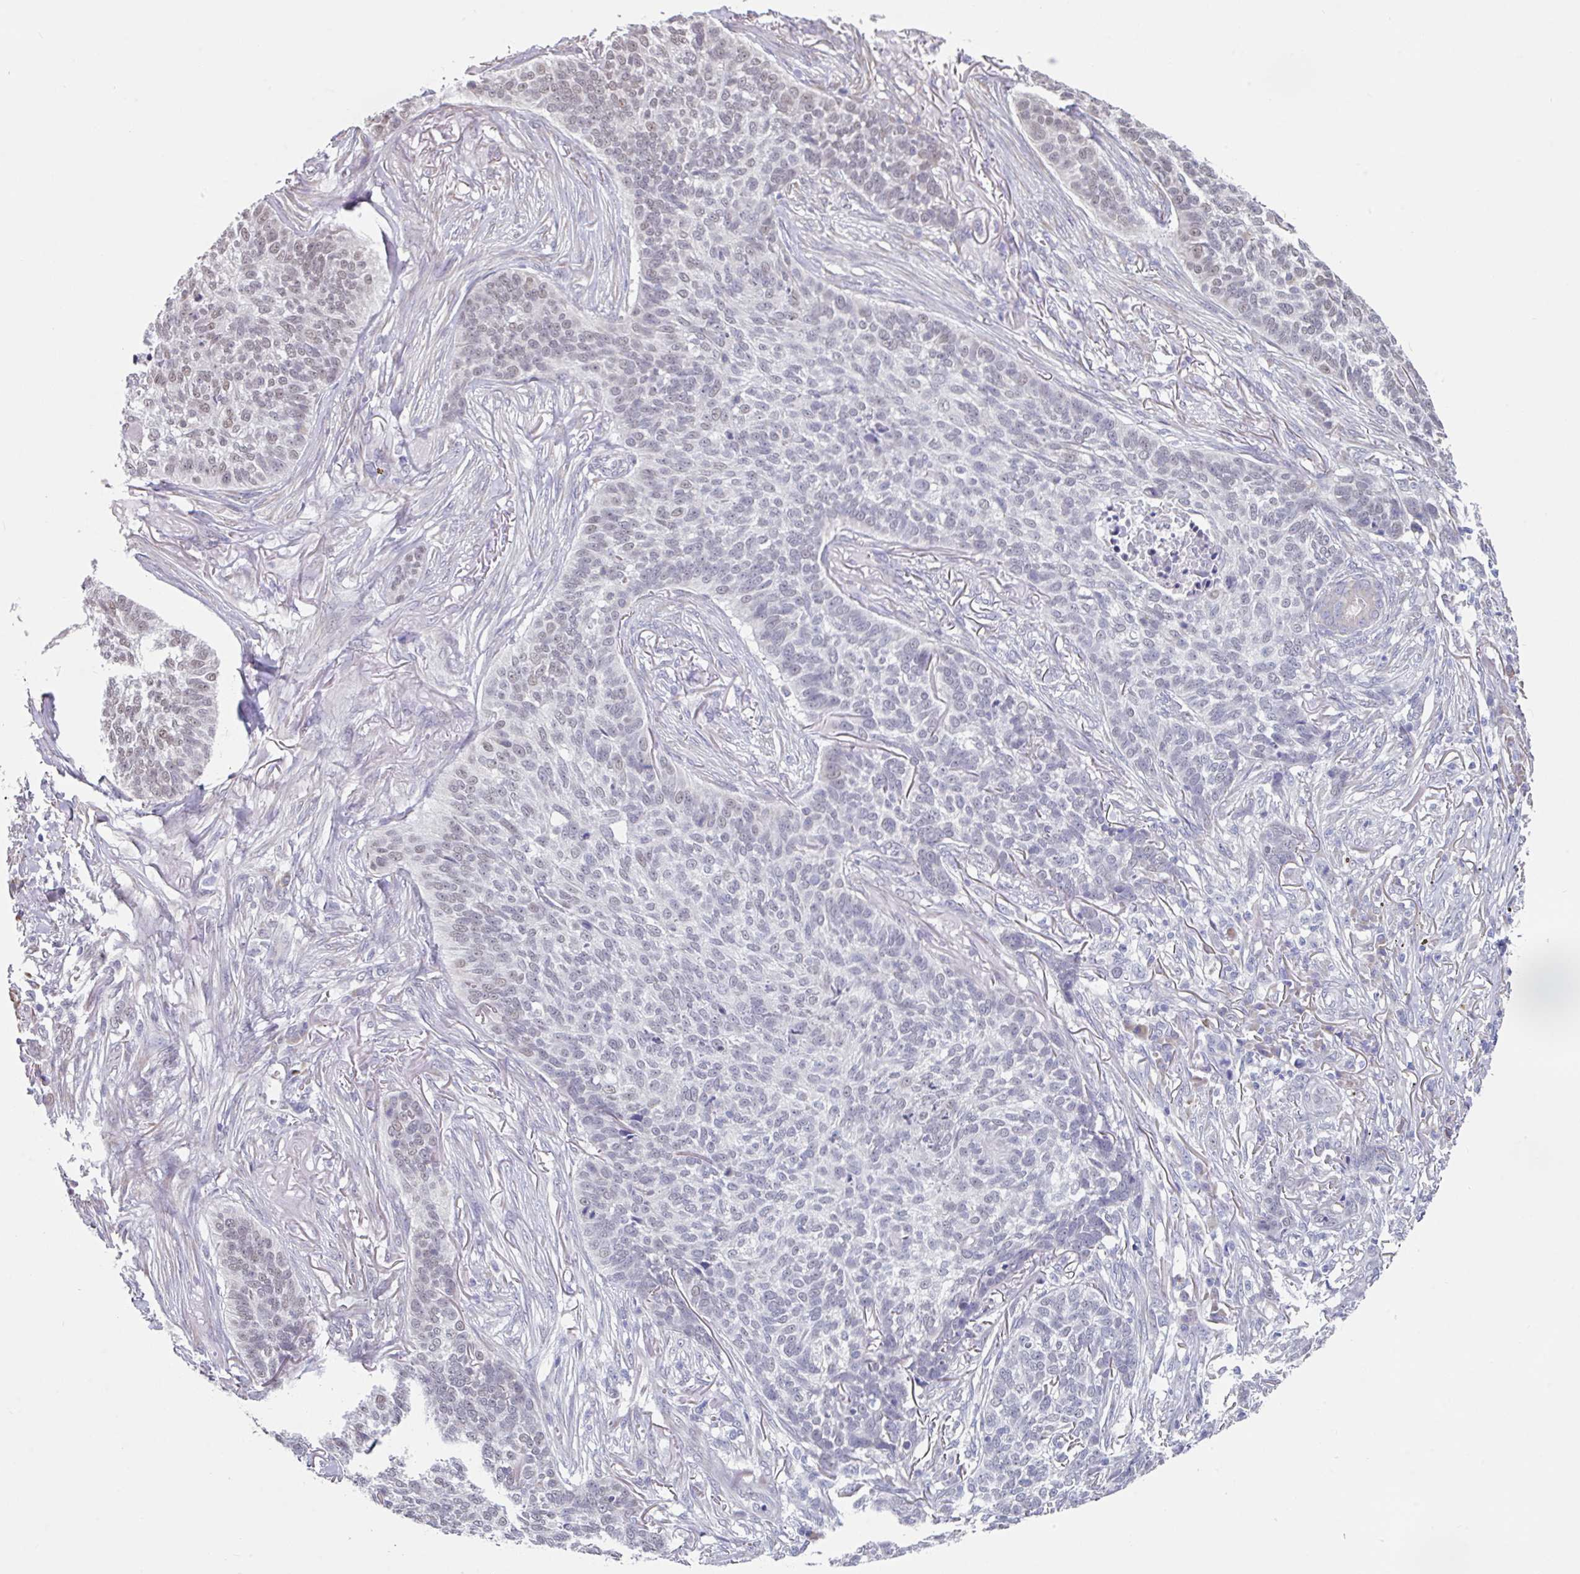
{"staining": {"intensity": "weak", "quantity": "<25%", "location": "nuclear"}, "tissue": "skin cancer", "cell_type": "Tumor cells", "image_type": "cancer", "snomed": [{"axis": "morphology", "description": "Basal cell carcinoma"}, {"axis": "topography", "description": "Skin"}], "caption": "Tumor cells show no significant protein staining in skin cancer.", "gene": "TMED5", "patient": {"sex": "male", "age": 85}}